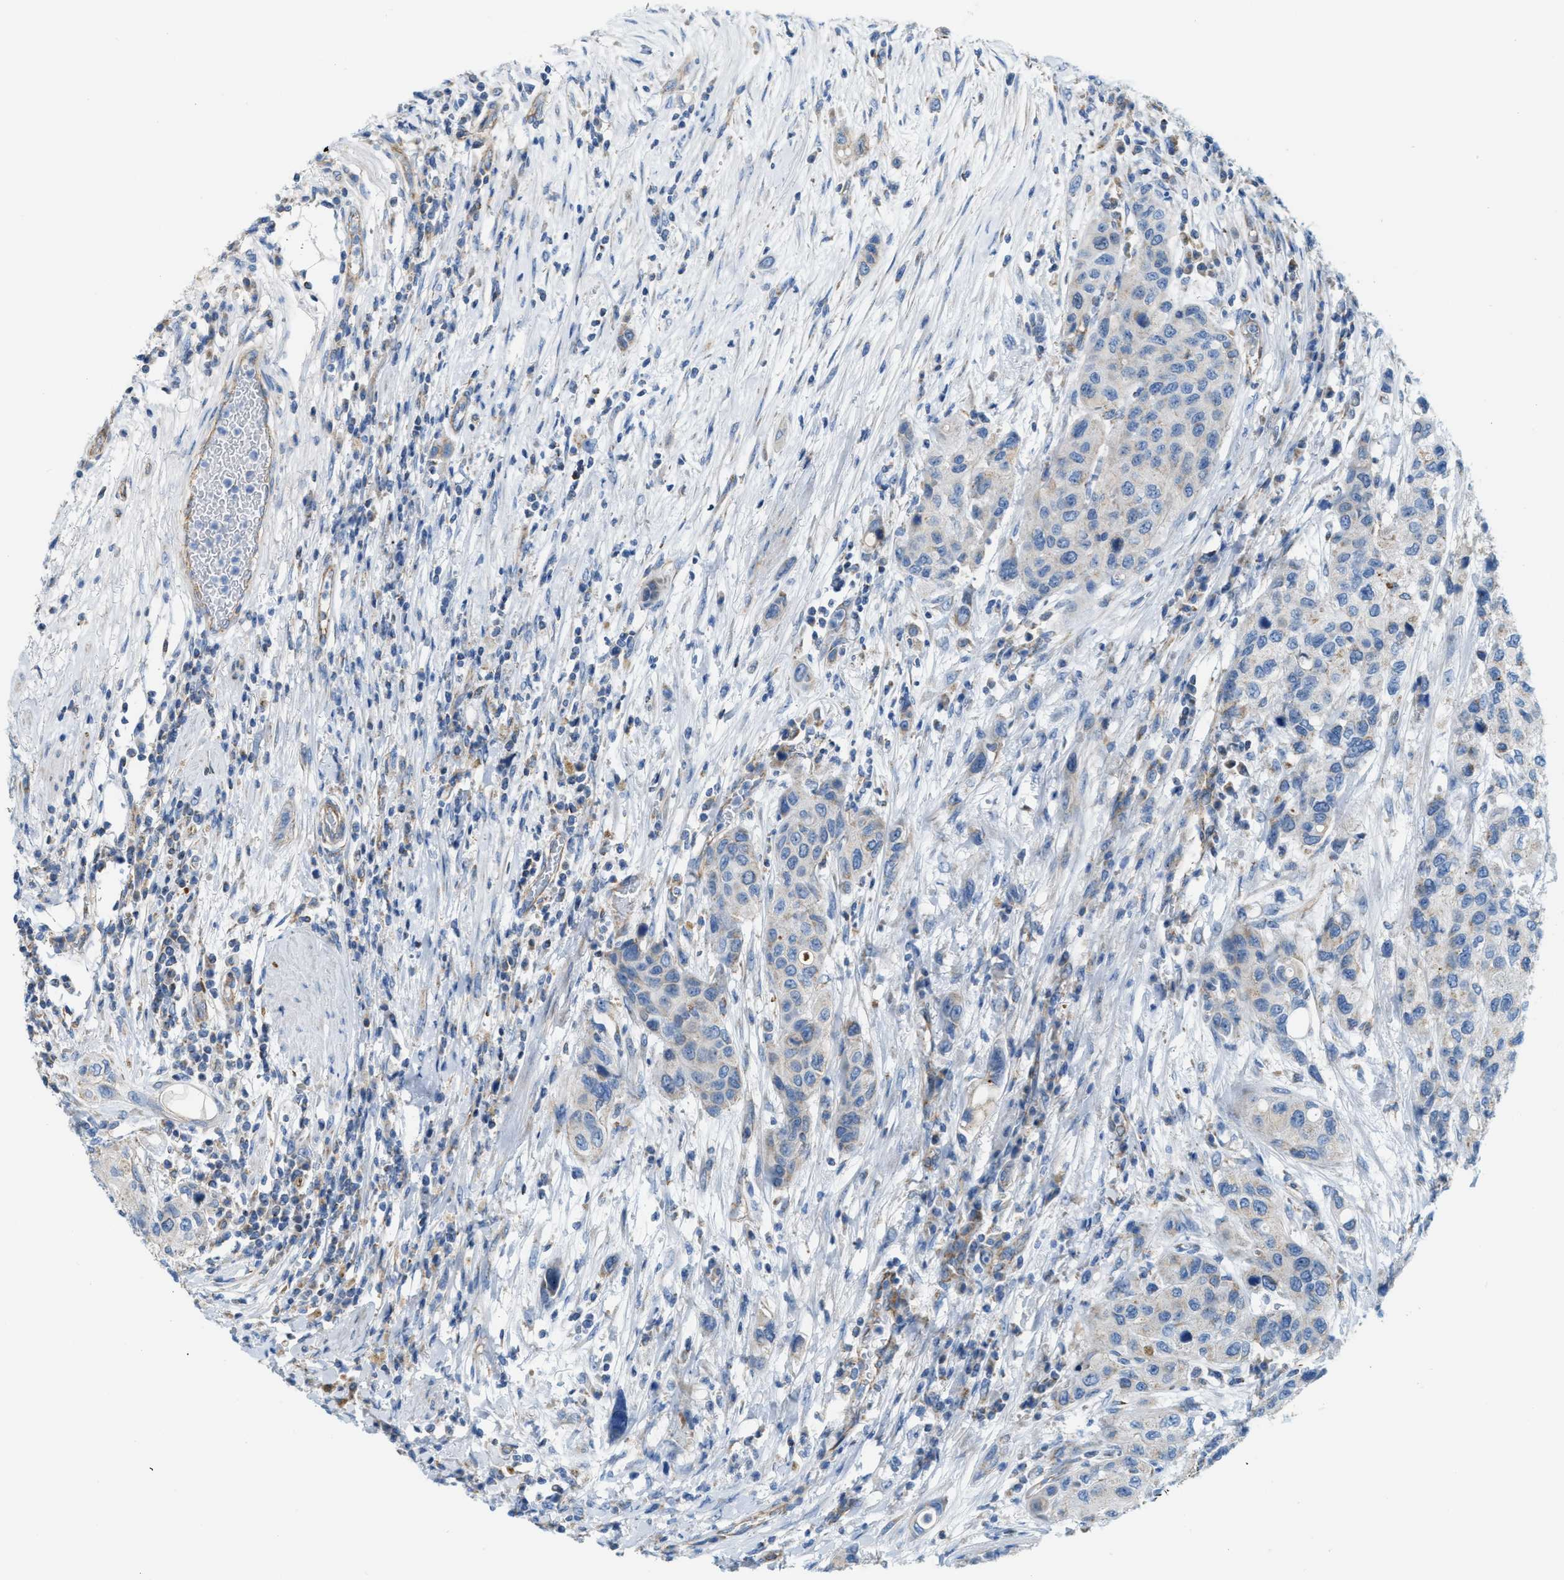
{"staining": {"intensity": "weak", "quantity": "<25%", "location": "cytoplasmic/membranous"}, "tissue": "urothelial cancer", "cell_type": "Tumor cells", "image_type": "cancer", "snomed": [{"axis": "morphology", "description": "Urothelial carcinoma, High grade"}, {"axis": "topography", "description": "Urinary bladder"}], "caption": "Tumor cells show no significant protein expression in urothelial cancer.", "gene": "JADE1", "patient": {"sex": "female", "age": 56}}